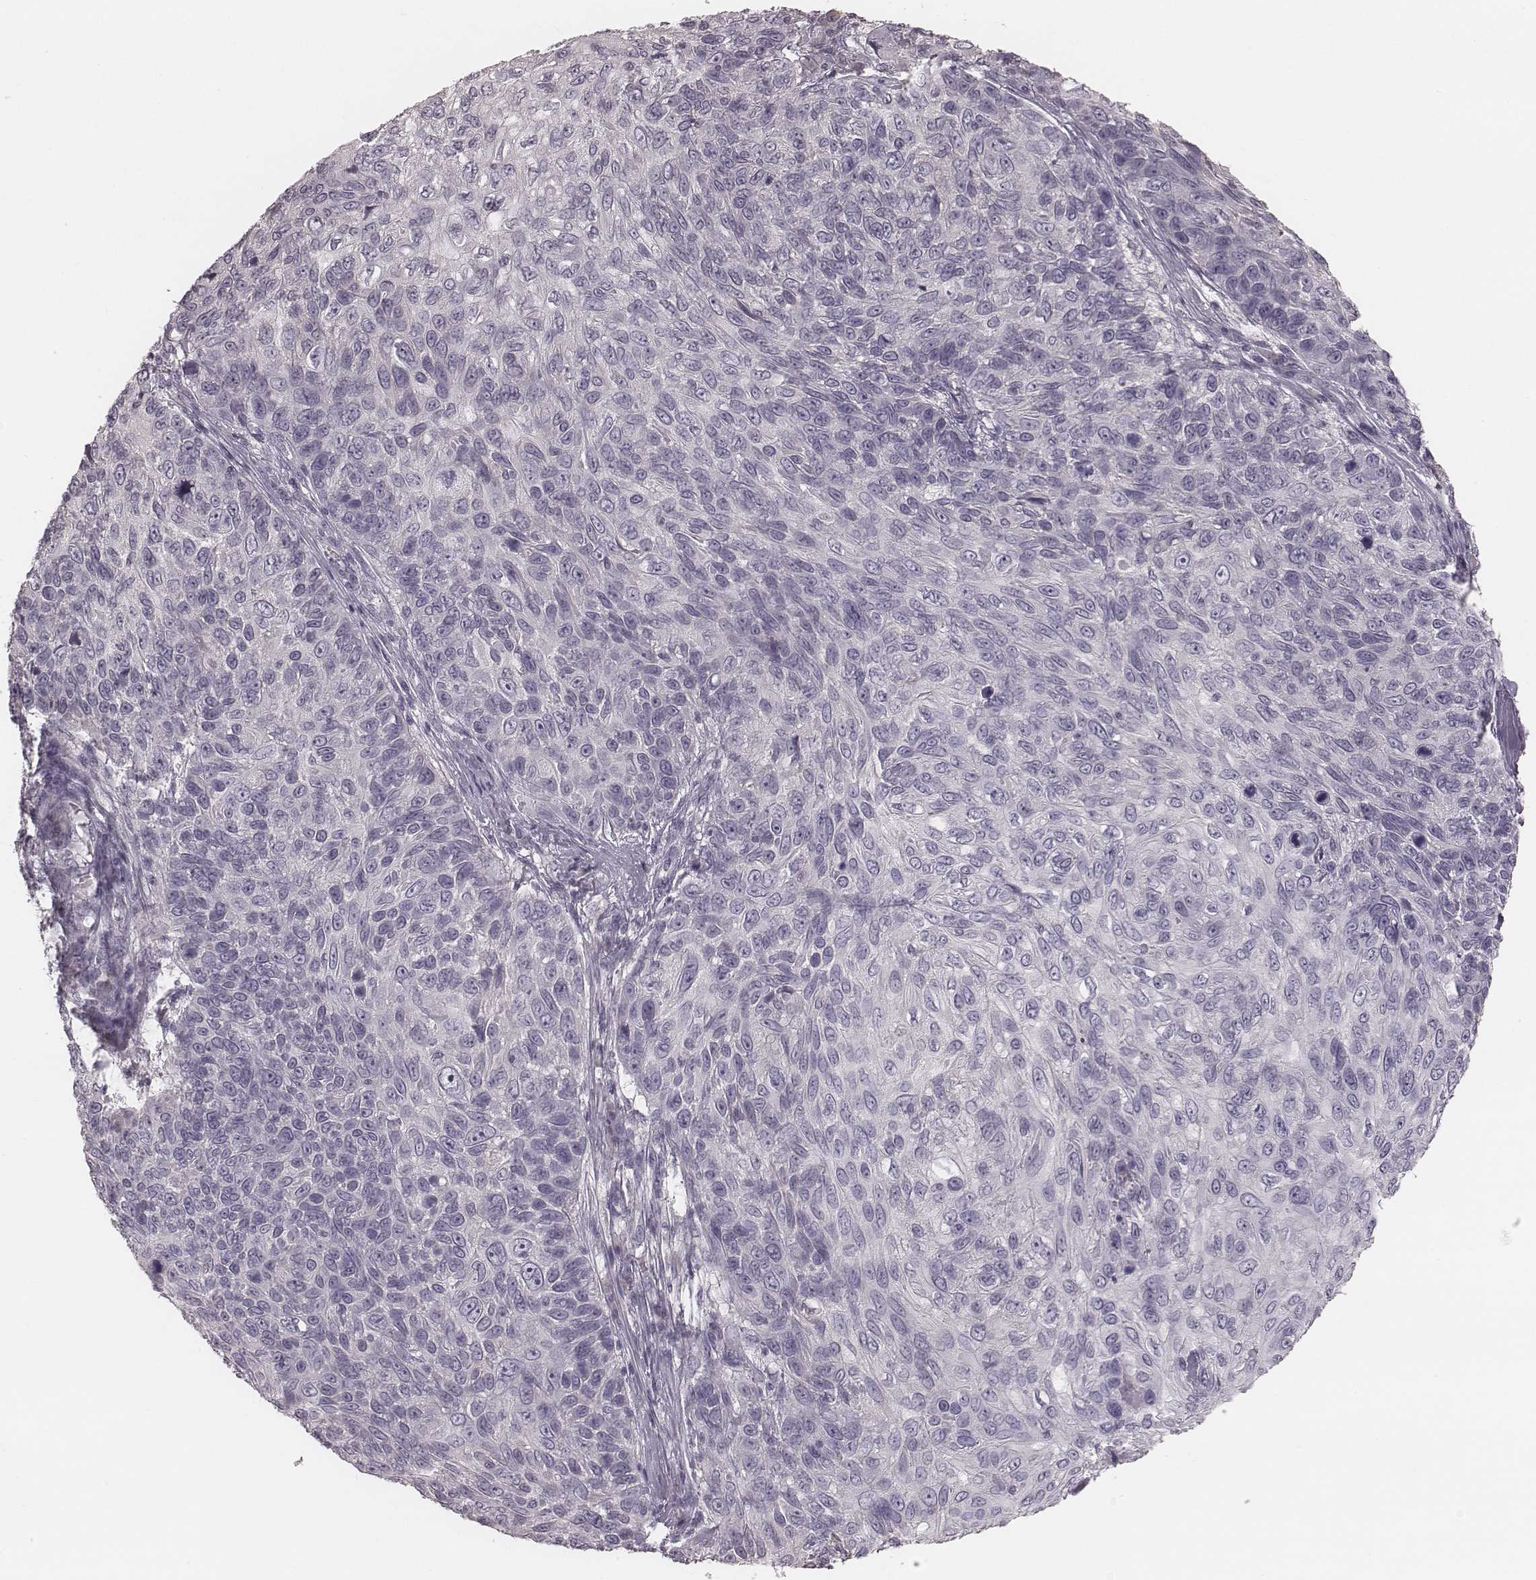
{"staining": {"intensity": "negative", "quantity": "none", "location": "none"}, "tissue": "skin cancer", "cell_type": "Tumor cells", "image_type": "cancer", "snomed": [{"axis": "morphology", "description": "Squamous cell carcinoma, NOS"}, {"axis": "topography", "description": "Skin"}], "caption": "Protein analysis of squamous cell carcinoma (skin) demonstrates no significant expression in tumor cells. Nuclei are stained in blue.", "gene": "SMIM24", "patient": {"sex": "male", "age": 92}}